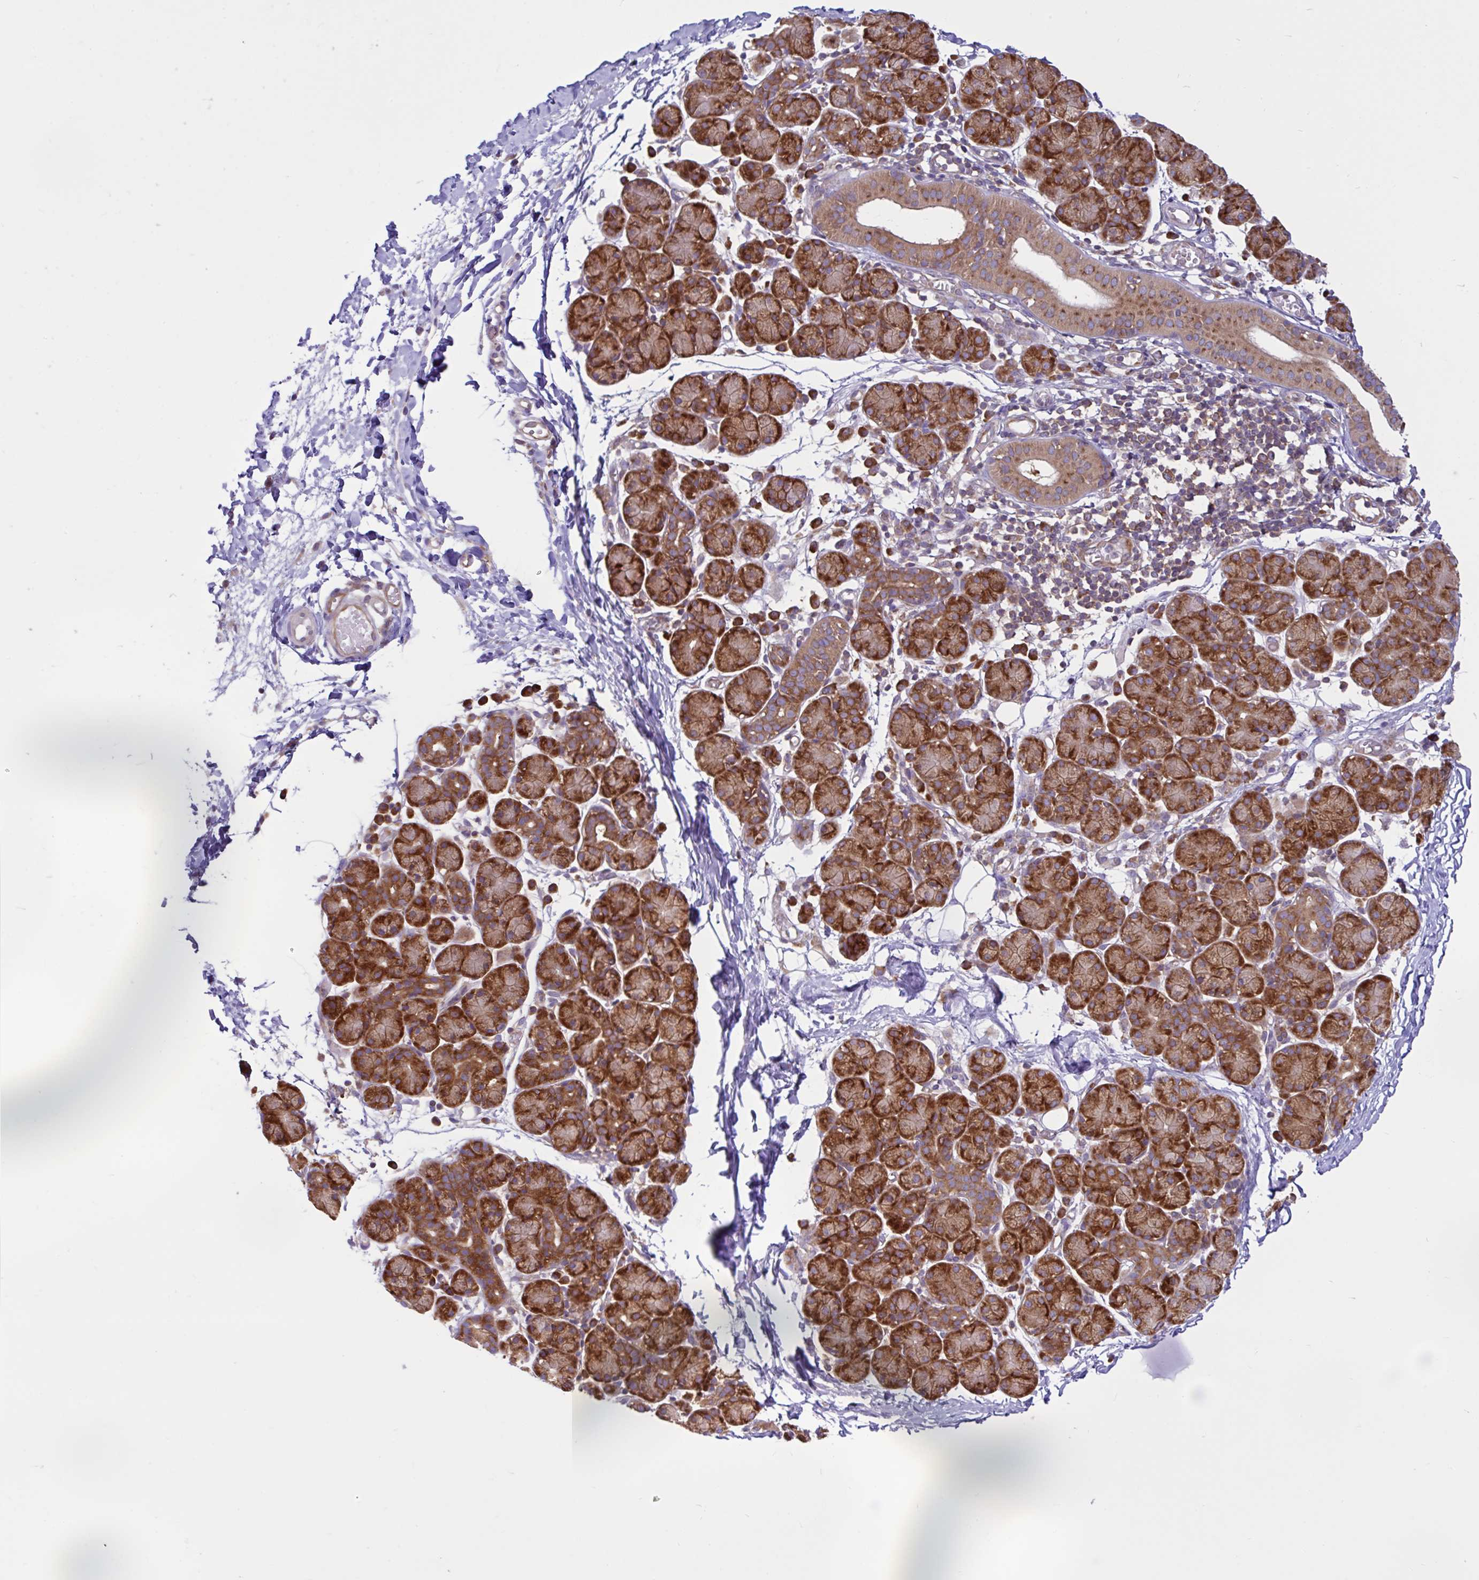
{"staining": {"intensity": "strong", "quantity": ">75%", "location": "cytoplasmic/membranous"}, "tissue": "salivary gland", "cell_type": "Glandular cells", "image_type": "normal", "snomed": [{"axis": "morphology", "description": "Normal tissue, NOS"}, {"axis": "morphology", "description": "Inflammation, NOS"}, {"axis": "topography", "description": "Lymph node"}, {"axis": "topography", "description": "Salivary gland"}], "caption": "The photomicrograph reveals staining of normal salivary gland, revealing strong cytoplasmic/membranous protein staining (brown color) within glandular cells. (DAB (3,3'-diaminobenzidine) IHC with brightfield microscopy, high magnification).", "gene": "LARS1", "patient": {"sex": "male", "age": 3}}